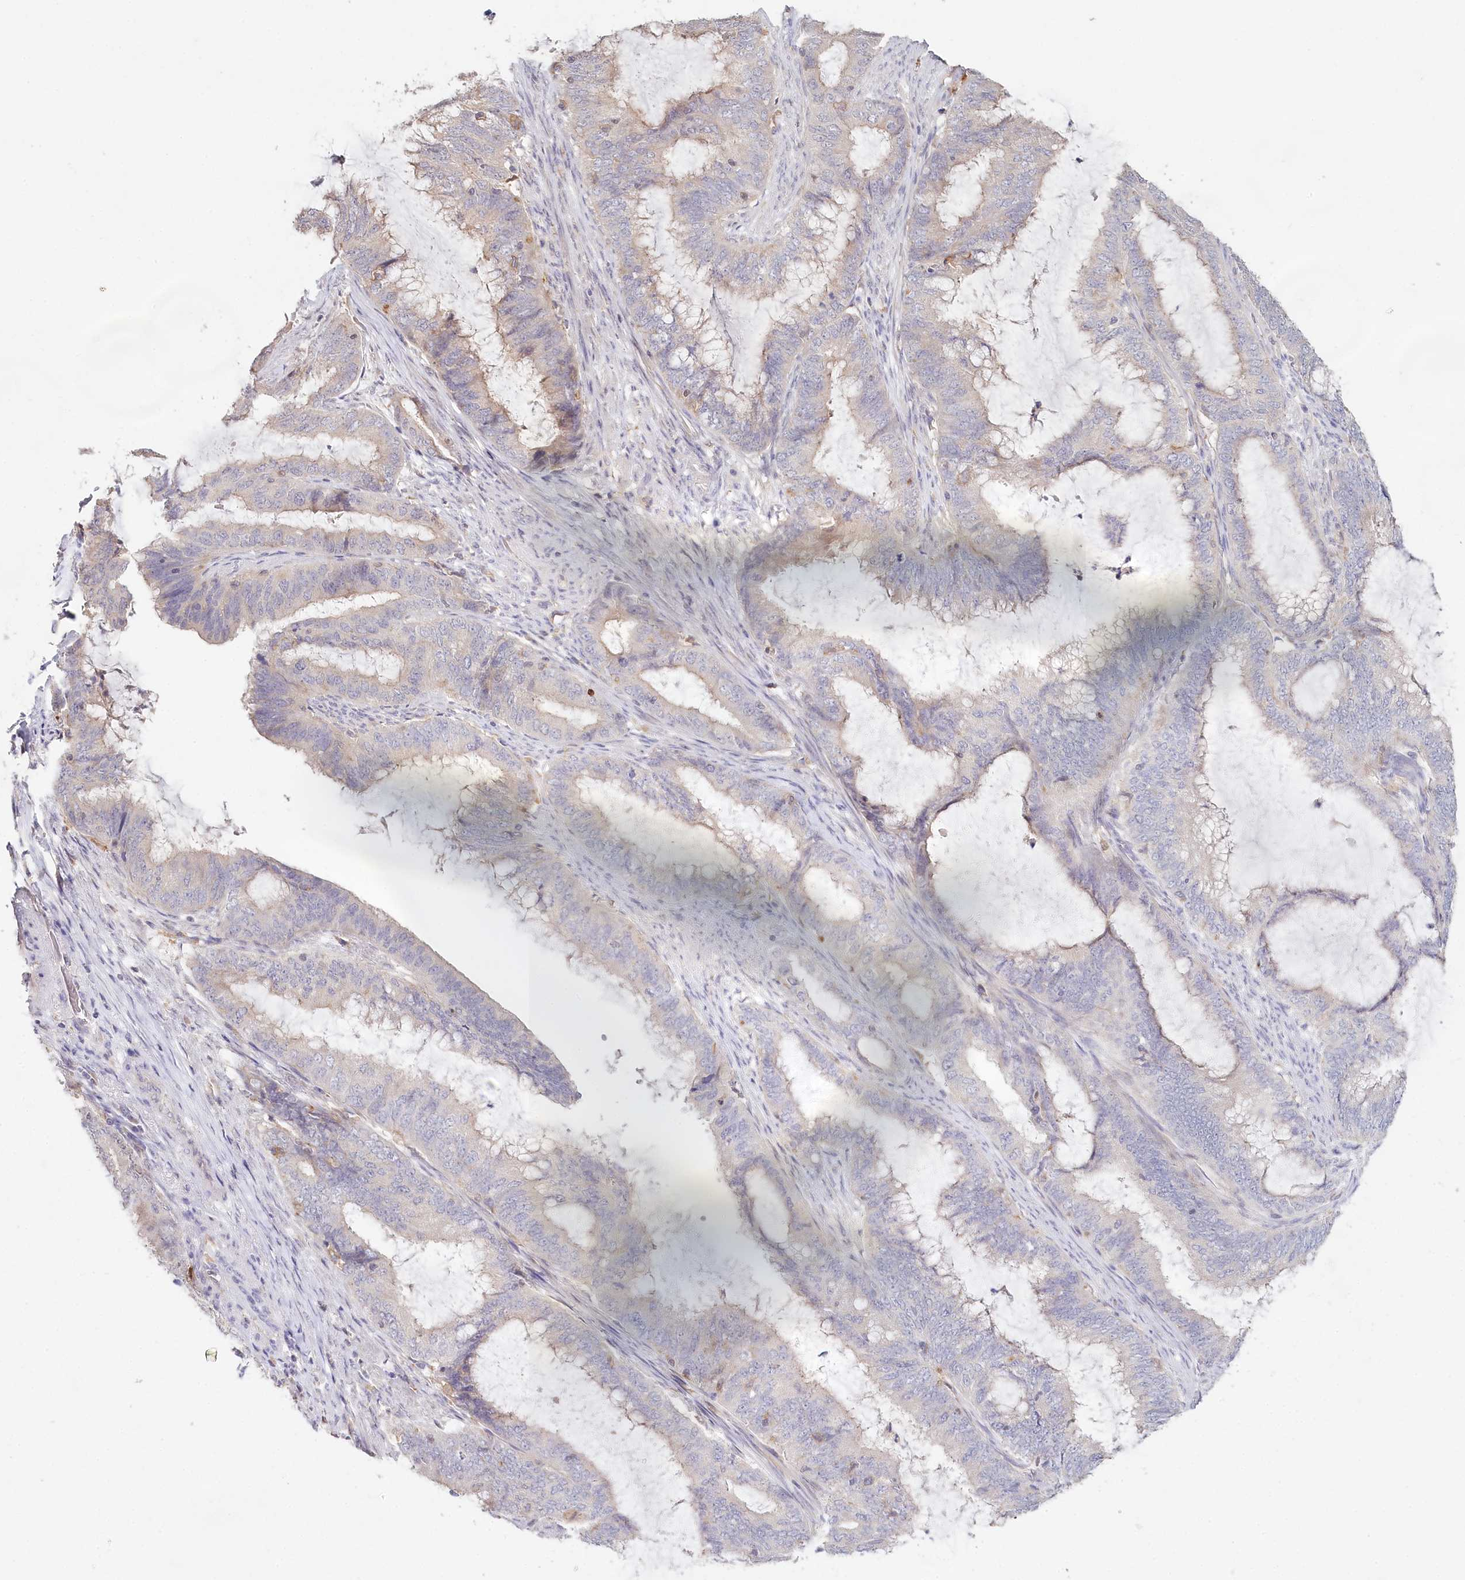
{"staining": {"intensity": "negative", "quantity": "none", "location": "none"}, "tissue": "endometrial cancer", "cell_type": "Tumor cells", "image_type": "cancer", "snomed": [{"axis": "morphology", "description": "Adenocarcinoma, NOS"}, {"axis": "topography", "description": "Endometrium"}], "caption": "Immunohistochemistry of human endometrial cancer displays no positivity in tumor cells.", "gene": "DAPK1", "patient": {"sex": "female", "age": 51}}